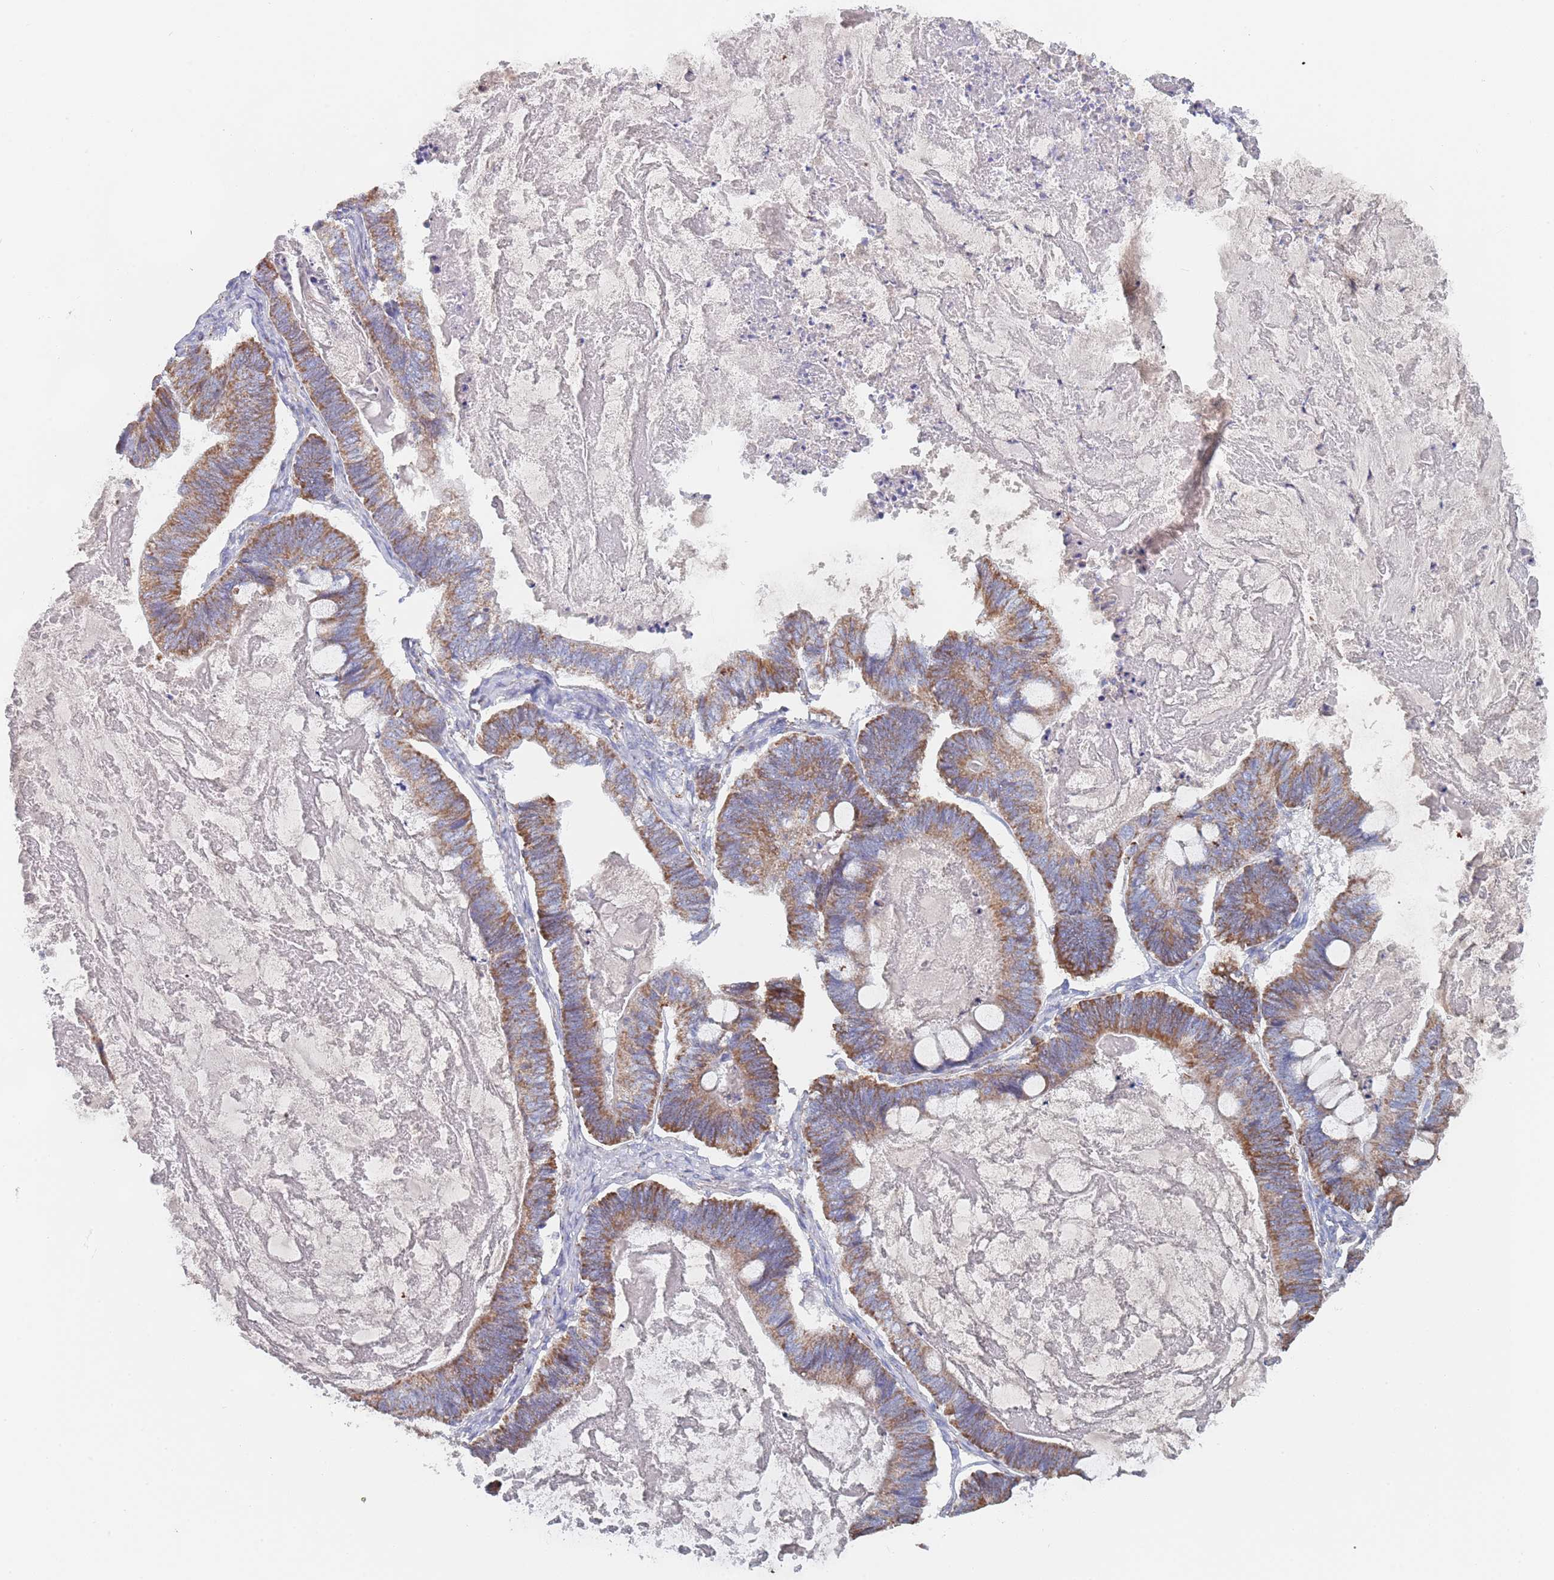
{"staining": {"intensity": "moderate", "quantity": ">75%", "location": "cytoplasmic/membranous"}, "tissue": "ovarian cancer", "cell_type": "Tumor cells", "image_type": "cancer", "snomed": [{"axis": "morphology", "description": "Cystadenocarcinoma, mucinous, NOS"}, {"axis": "topography", "description": "Ovary"}], "caption": "There is medium levels of moderate cytoplasmic/membranous expression in tumor cells of ovarian cancer (mucinous cystadenocarcinoma), as demonstrated by immunohistochemical staining (brown color).", "gene": "PGP", "patient": {"sex": "female", "age": 61}}